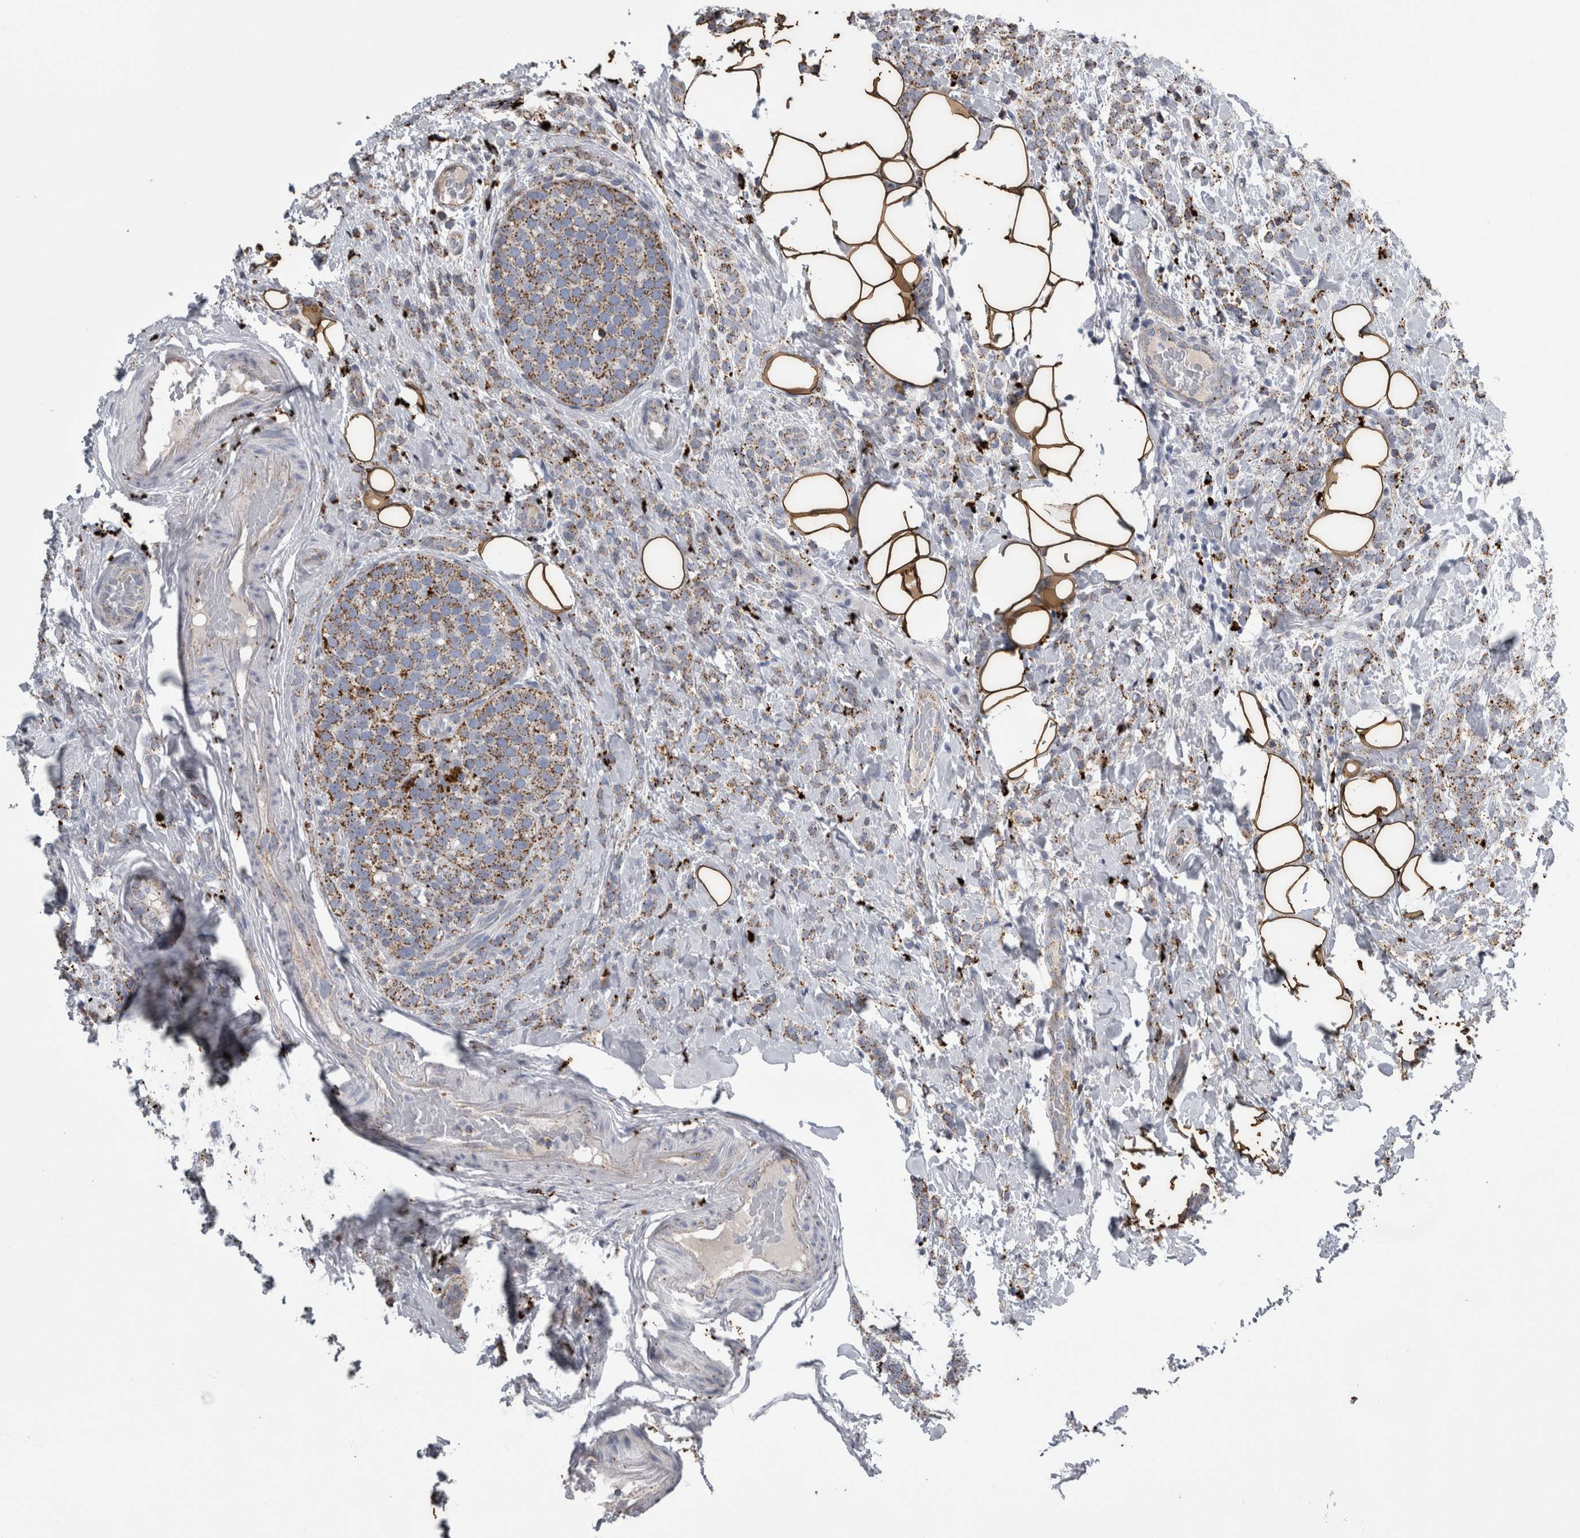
{"staining": {"intensity": "weak", "quantity": ">75%", "location": "cytoplasmic/membranous"}, "tissue": "breast cancer", "cell_type": "Tumor cells", "image_type": "cancer", "snomed": [{"axis": "morphology", "description": "Lobular carcinoma"}, {"axis": "topography", "description": "Breast"}], "caption": "Tumor cells demonstrate low levels of weak cytoplasmic/membranous expression in approximately >75% of cells in human breast cancer. Immunohistochemistry stains the protein in brown and the nuclei are stained blue.", "gene": "DPP7", "patient": {"sex": "female", "age": 50}}